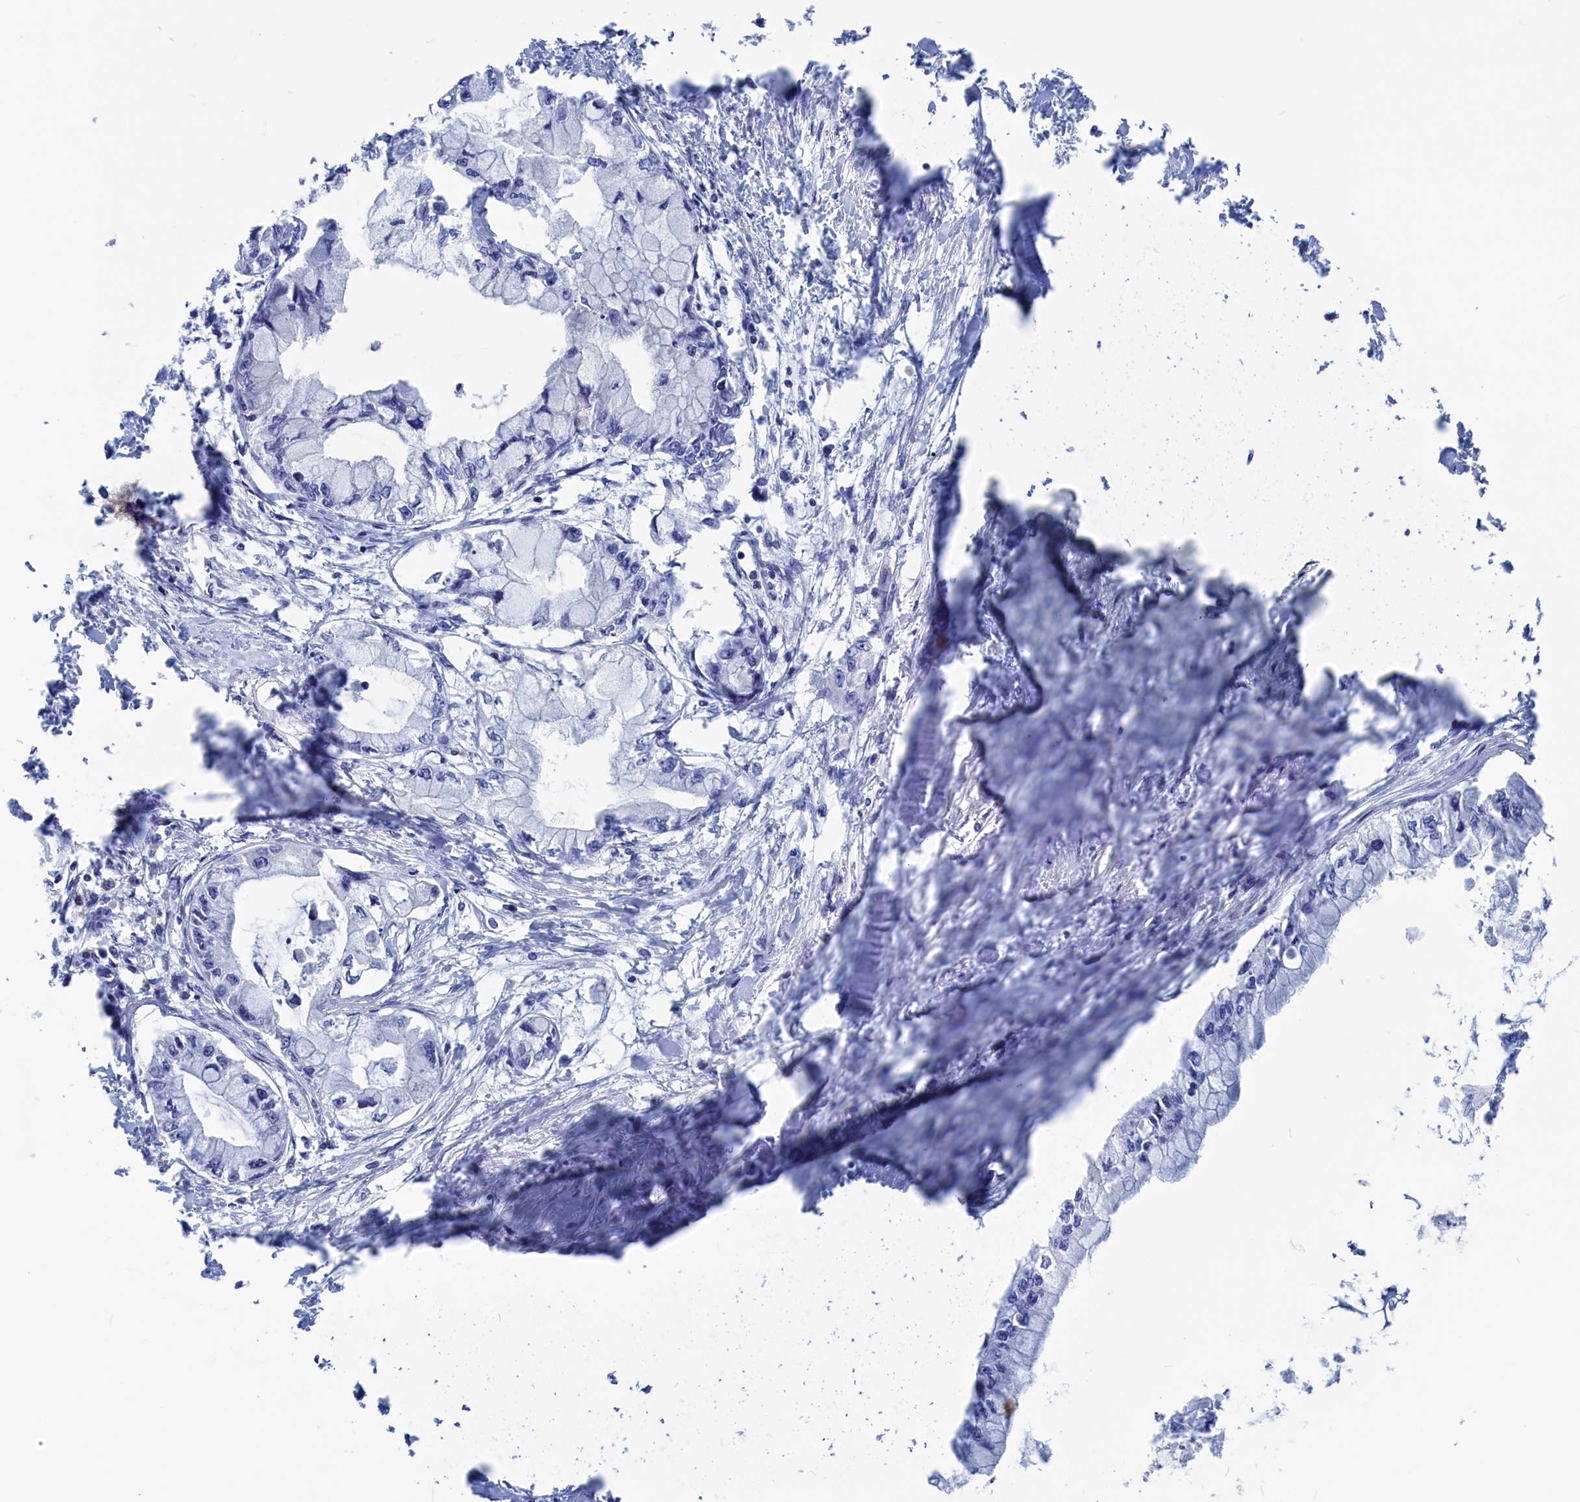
{"staining": {"intensity": "negative", "quantity": "none", "location": "none"}, "tissue": "pancreatic cancer", "cell_type": "Tumor cells", "image_type": "cancer", "snomed": [{"axis": "morphology", "description": "Adenocarcinoma, NOS"}, {"axis": "topography", "description": "Pancreas"}], "caption": "High power microscopy histopathology image of an immunohistochemistry (IHC) photomicrograph of pancreatic cancer (adenocarcinoma), revealing no significant positivity in tumor cells. The staining was performed using DAB to visualize the protein expression in brown, while the nuclei were stained in blue with hematoxylin (Magnification: 20x).", "gene": "MARCHF3", "patient": {"sex": "male", "age": 48}}